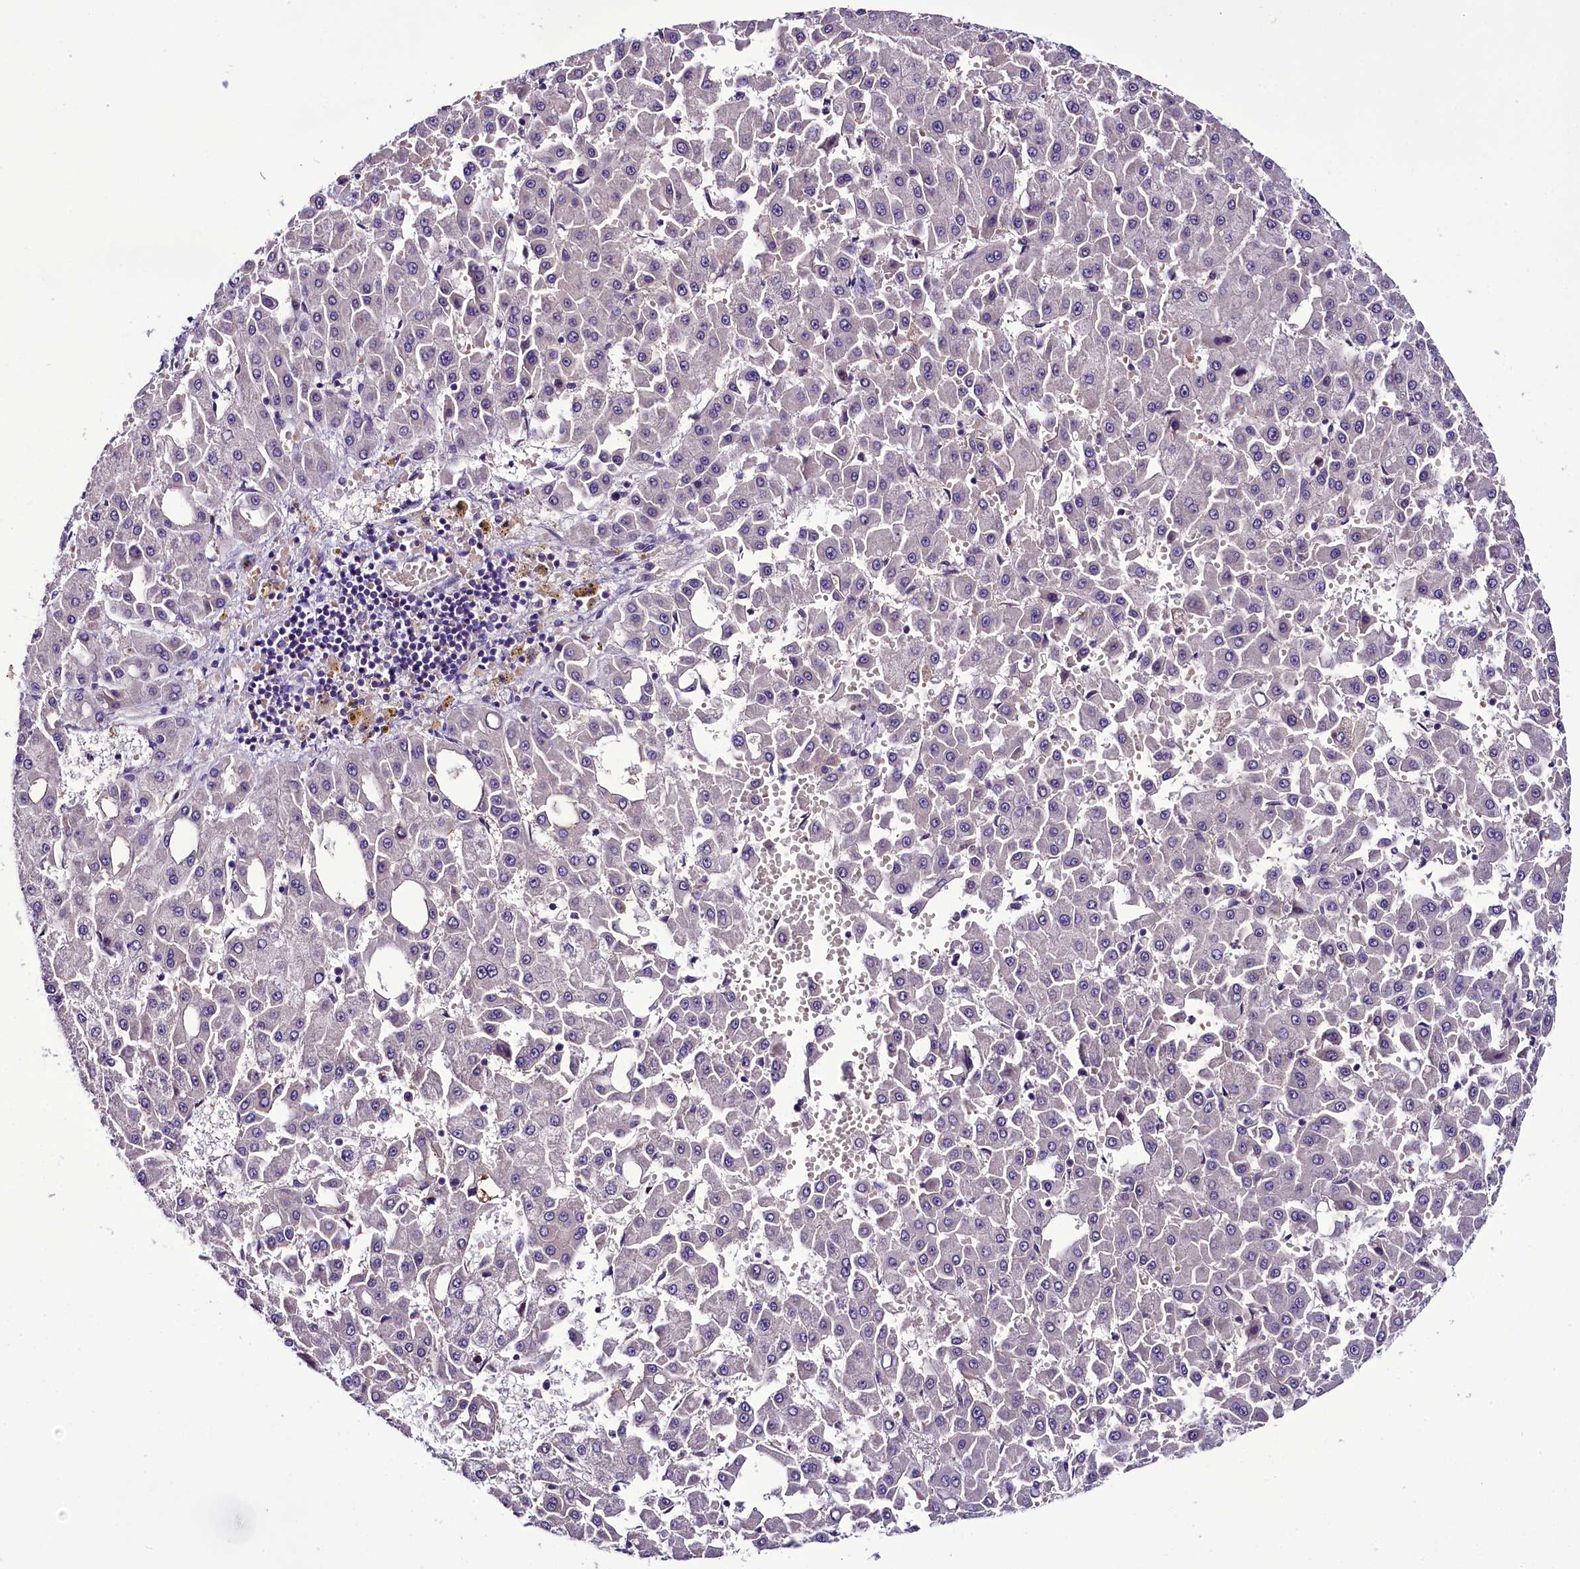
{"staining": {"intensity": "weak", "quantity": "<25%", "location": "cytoplasmic/membranous"}, "tissue": "liver cancer", "cell_type": "Tumor cells", "image_type": "cancer", "snomed": [{"axis": "morphology", "description": "Carcinoma, Hepatocellular, NOS"}, {"axis": "topography", "description": "Liver"}], "caption": "Human liver hepatocellular carcinoma stained for a protein using immunohistochemistry reveals no staining in tumor cells.", "gene": "C9orf40", "patient": {"sex": "male", "age": 47}}